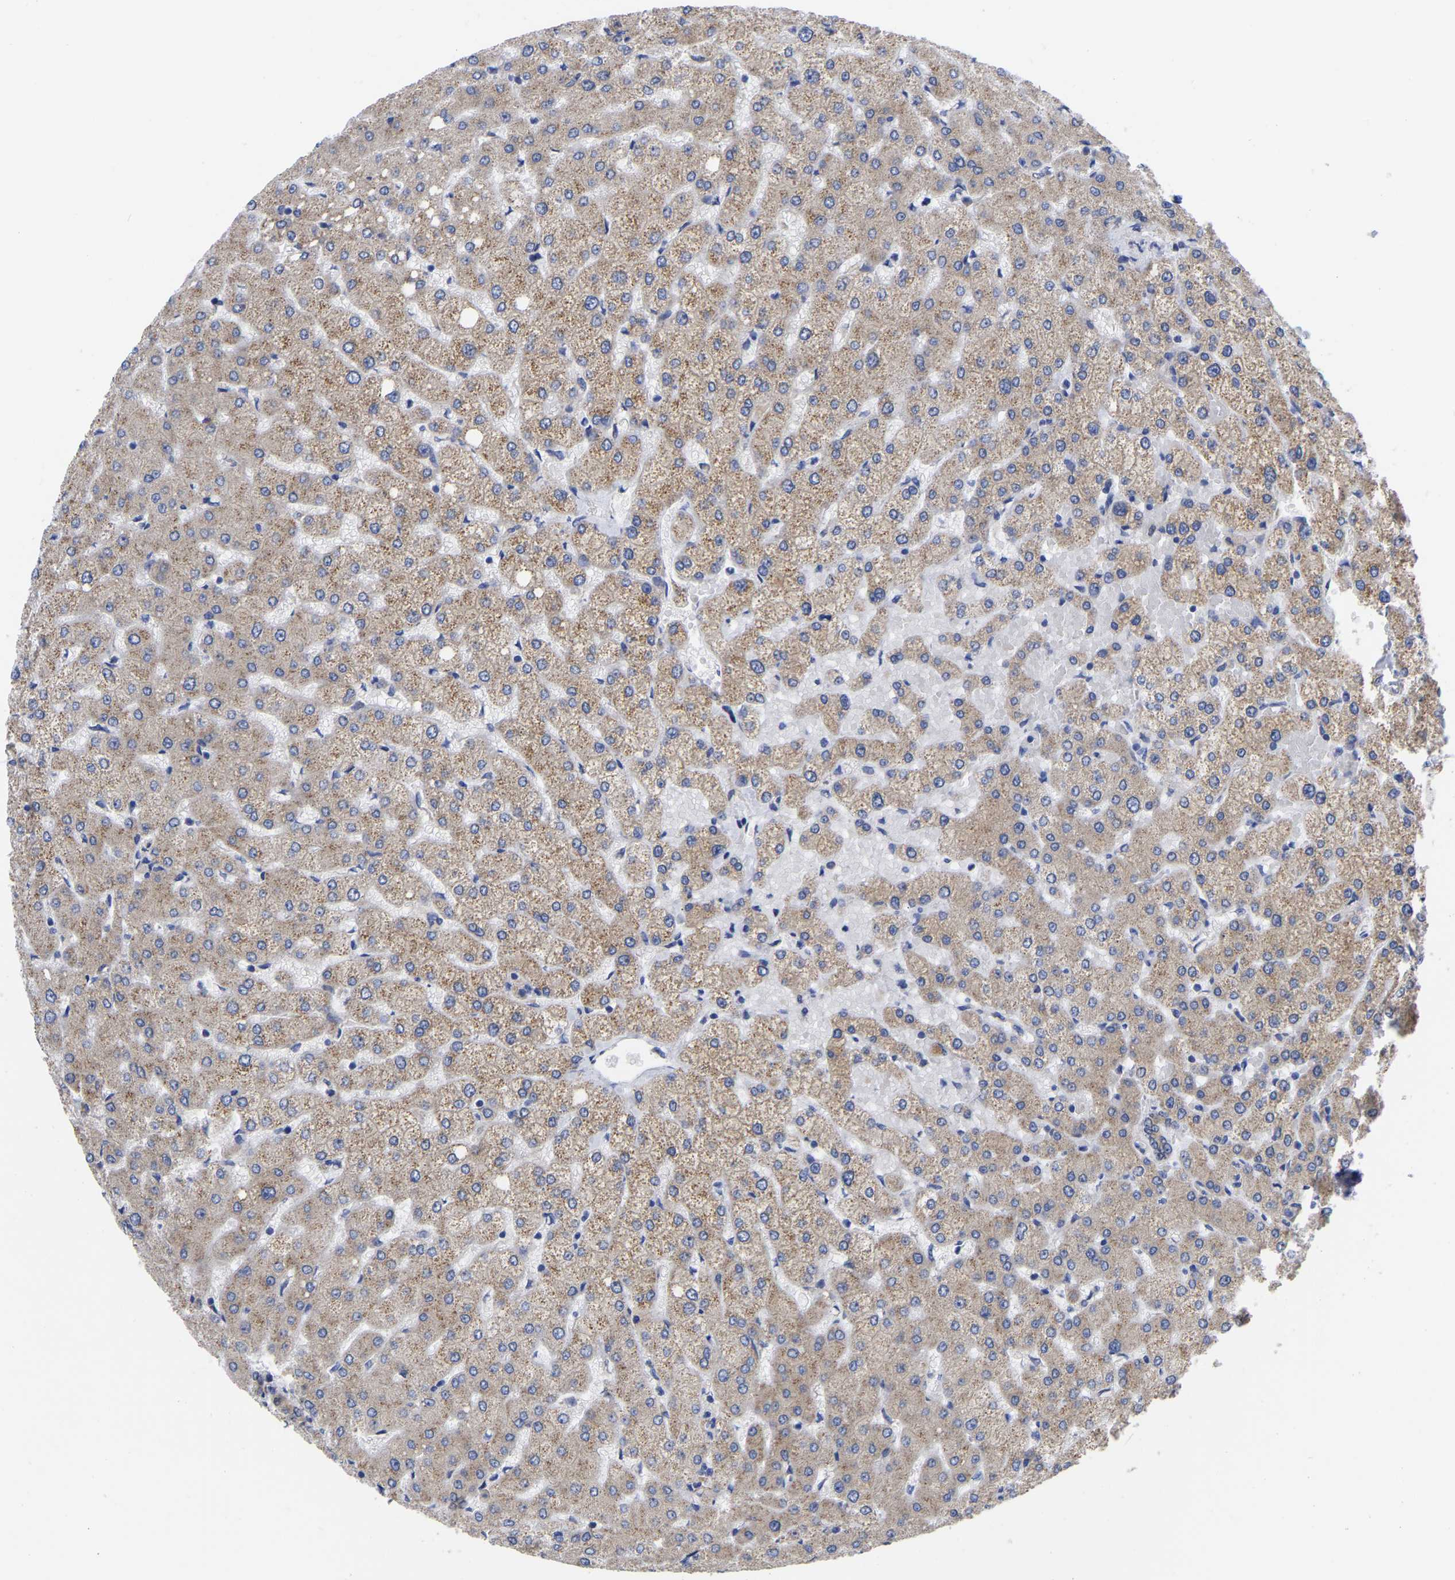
{"staining": {"intensity": "moderate", "quantity": ">75%", "location": "cytoplasmic/membranous"}, "tissue": "liver", "cell_type": "Cholangiocytes", "image_type": "normal", "snomed": [{"axis": "morphology", "description": "Normal tissue, NOS"}, {"axis": "topography", "description": "Liver"}], "caption": "The photomicrograph displays immunohistochemical staining of benign liver. There is moderate cytoplasmic/membranous positivity is present in approximately >75% of cholangiocytes.", "gene": "CFAP298", "patient": {"sex": "female", "age": 54}}